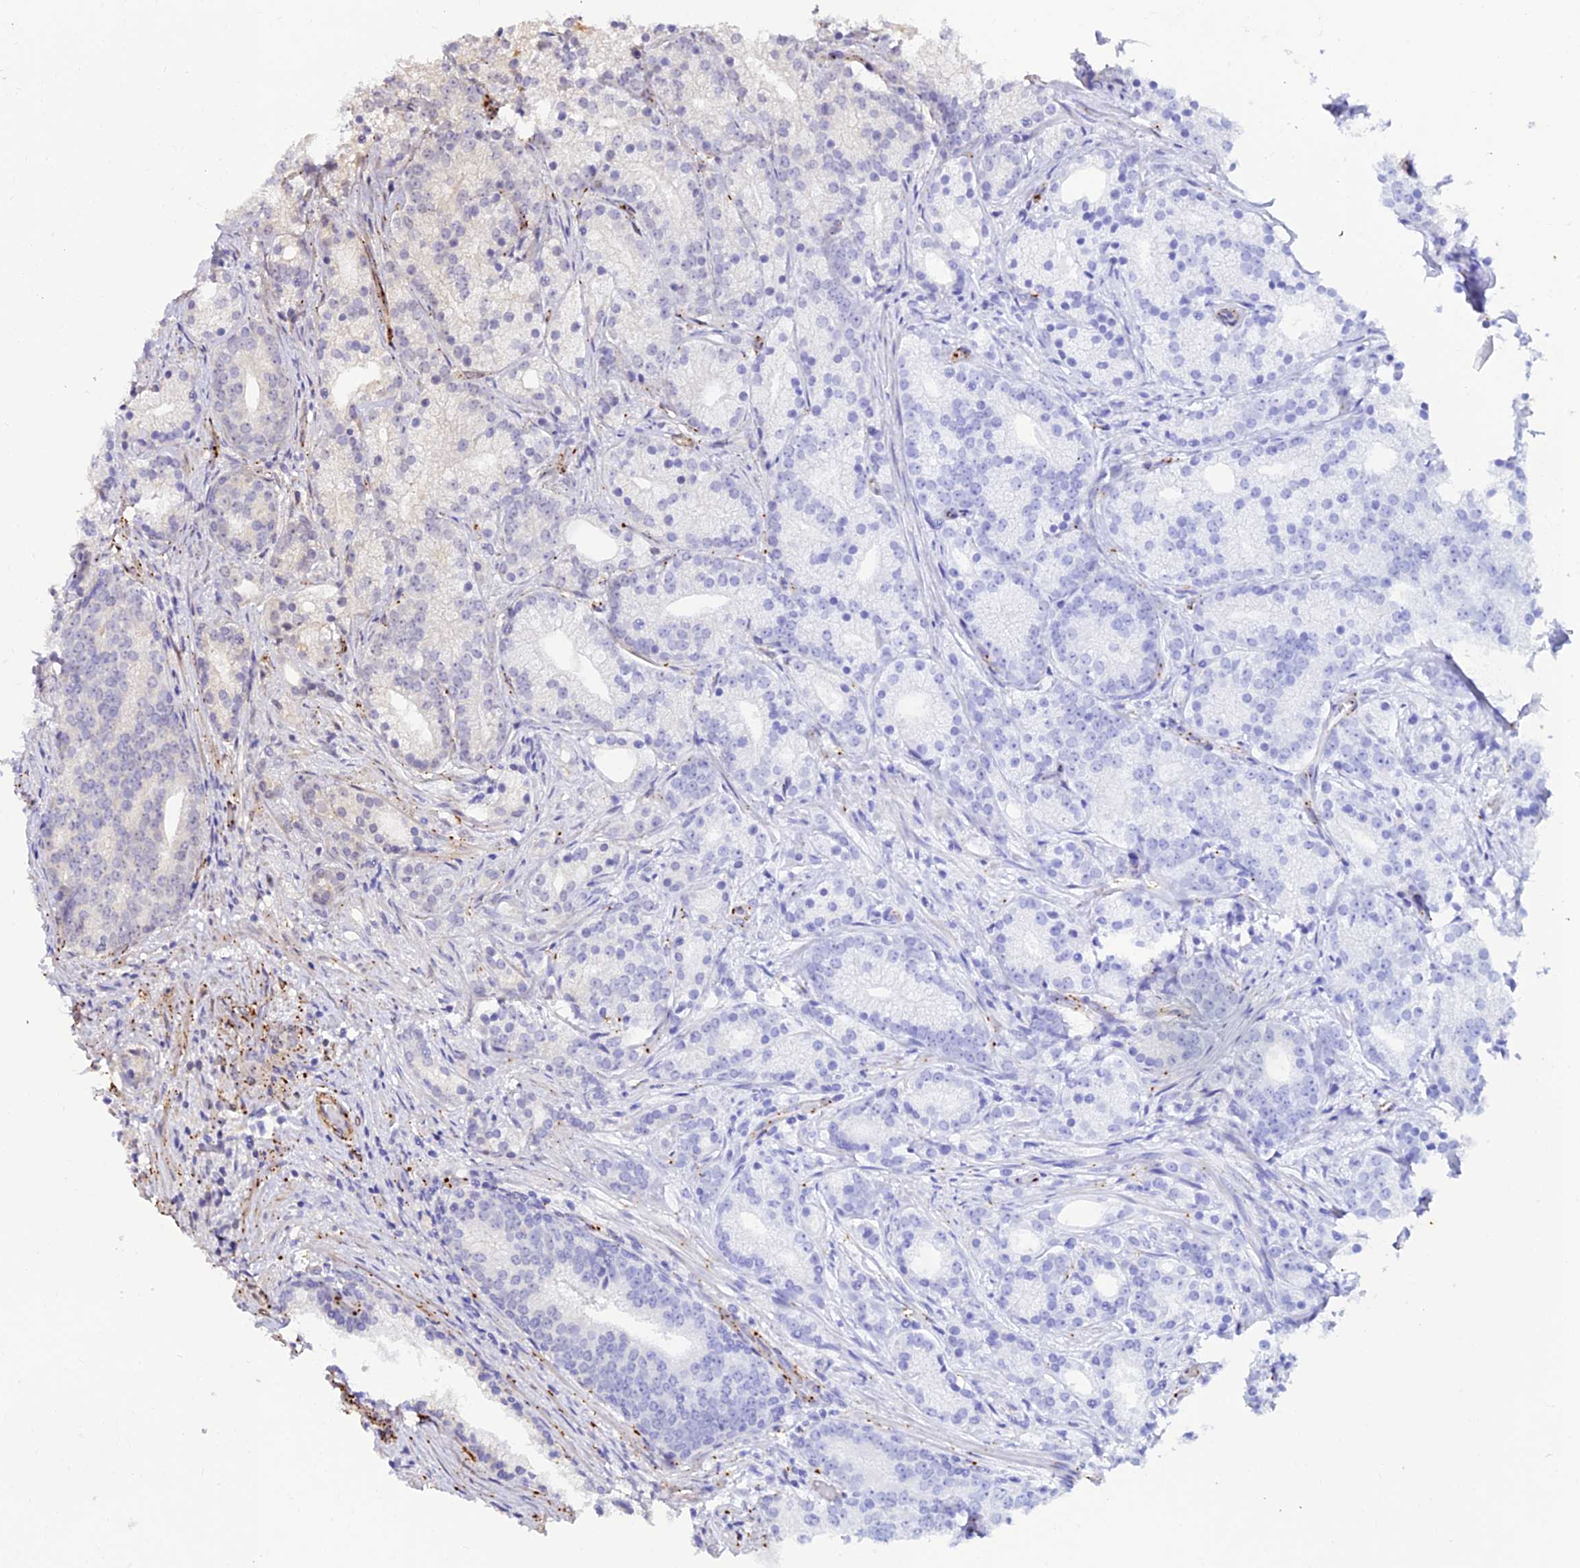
{"staining": {"intensity": "negative", "quantity": "none", "location": "none"}, "tissue": "prostate cancer", "cell_type": "Tumor cells", "image_type": "cancer", "snomed": [{"axis": "morphology", "description": "Adenocarcinoma, Low grade"}, {"axis": "topography", "description": "Prostate"}], "caption": "Tumor cells show no significant staining in prostate cancer.", "gene": "ALDH3B2", "patient": {"sex": "male", "age": 71}}